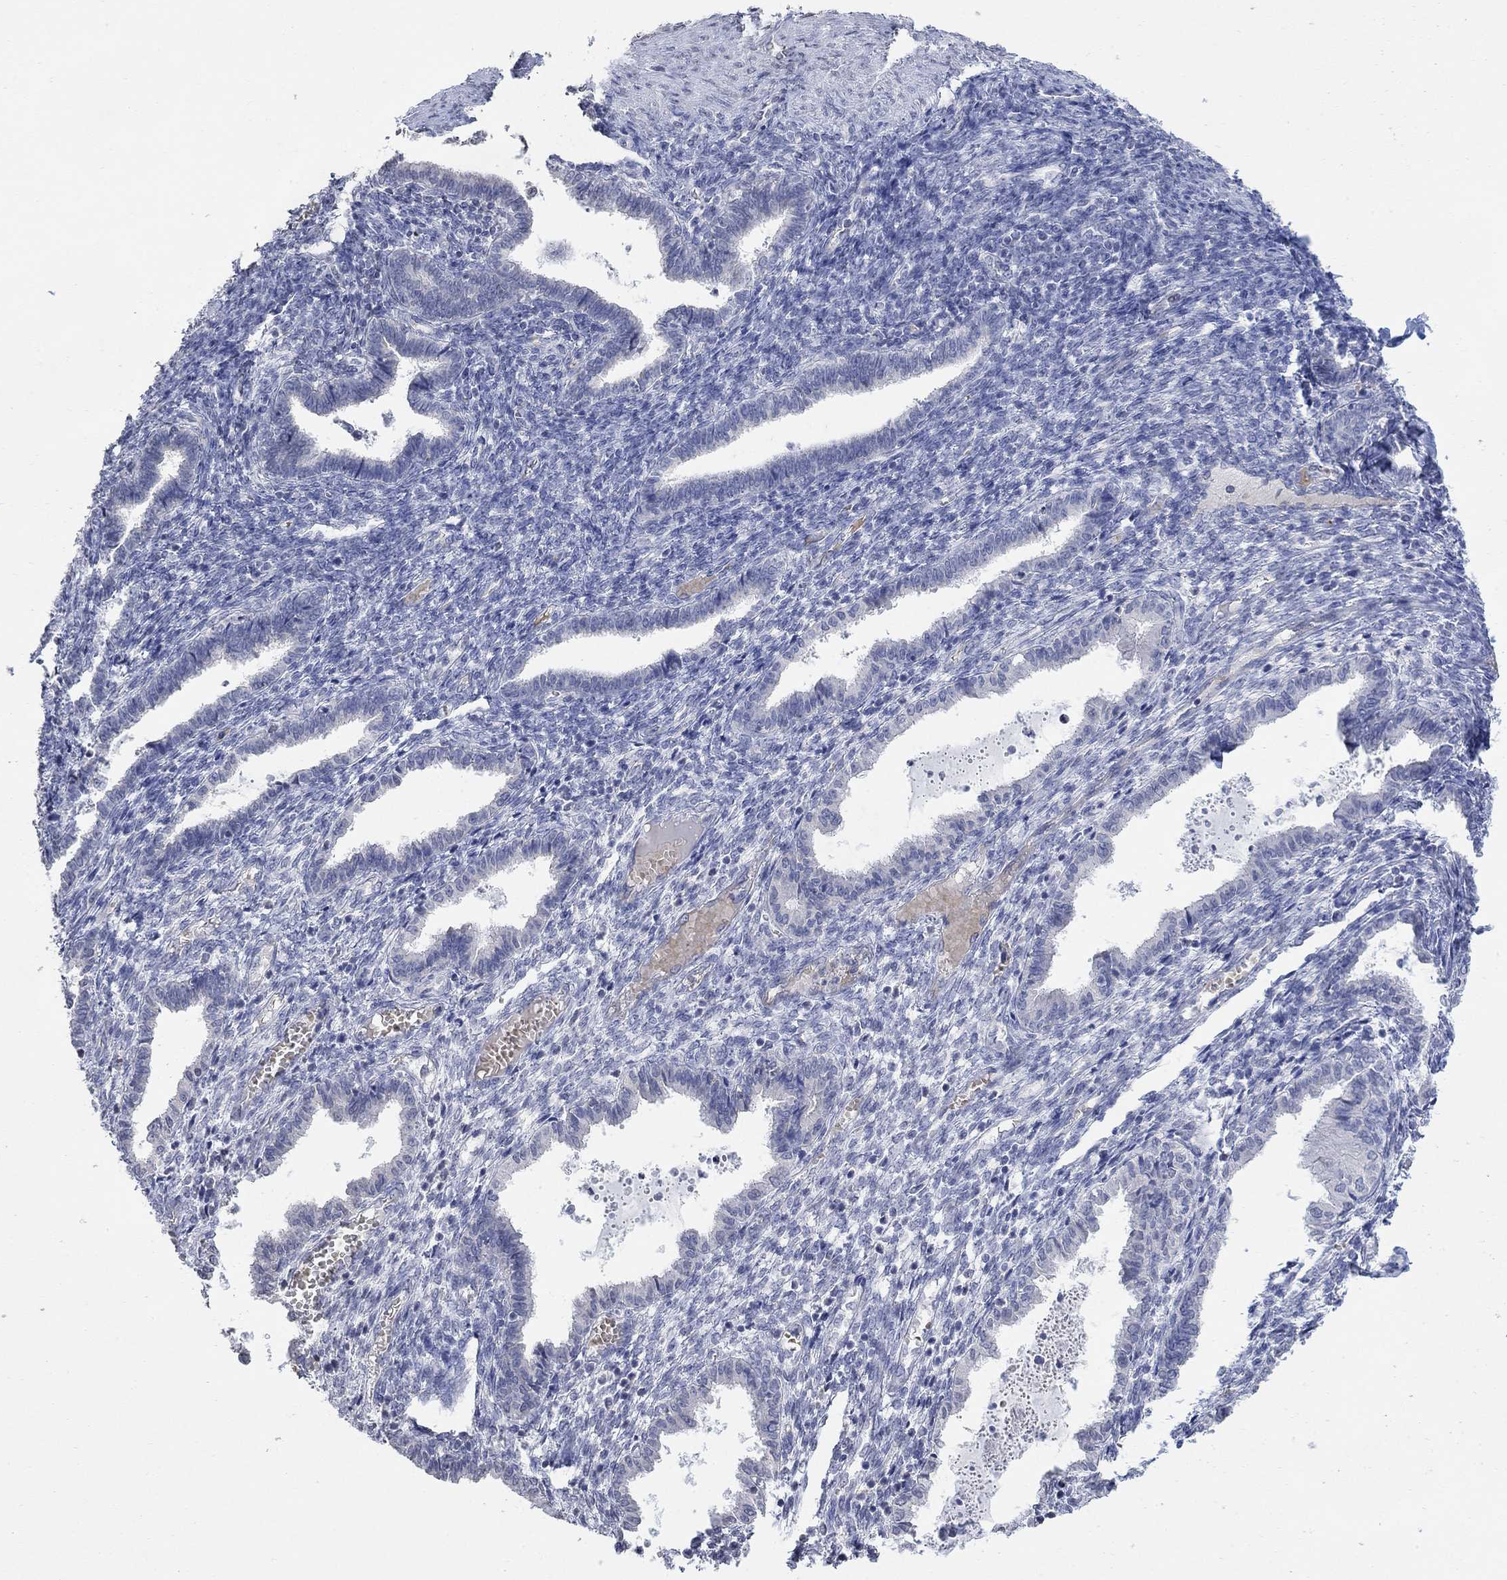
{"staining": {"intensity": "negative", "quantity": "none", "location": "none"}, "tissue": "endometrium", "cell_type": "Cells in endometrial stroma", "image_type": "normal", "snomed": [{"axis": "morphology", "description": "Normal tissue, NOS"}, {"axis": "topography", "description": "Endometrium"}], "caption": "This is an IHC photomicrograph of normal human endometrium. There is no positivity in cells in endometrial stroma.", "gene": "TMEM255A", "patient": {"sex": "female", "age": 43}}